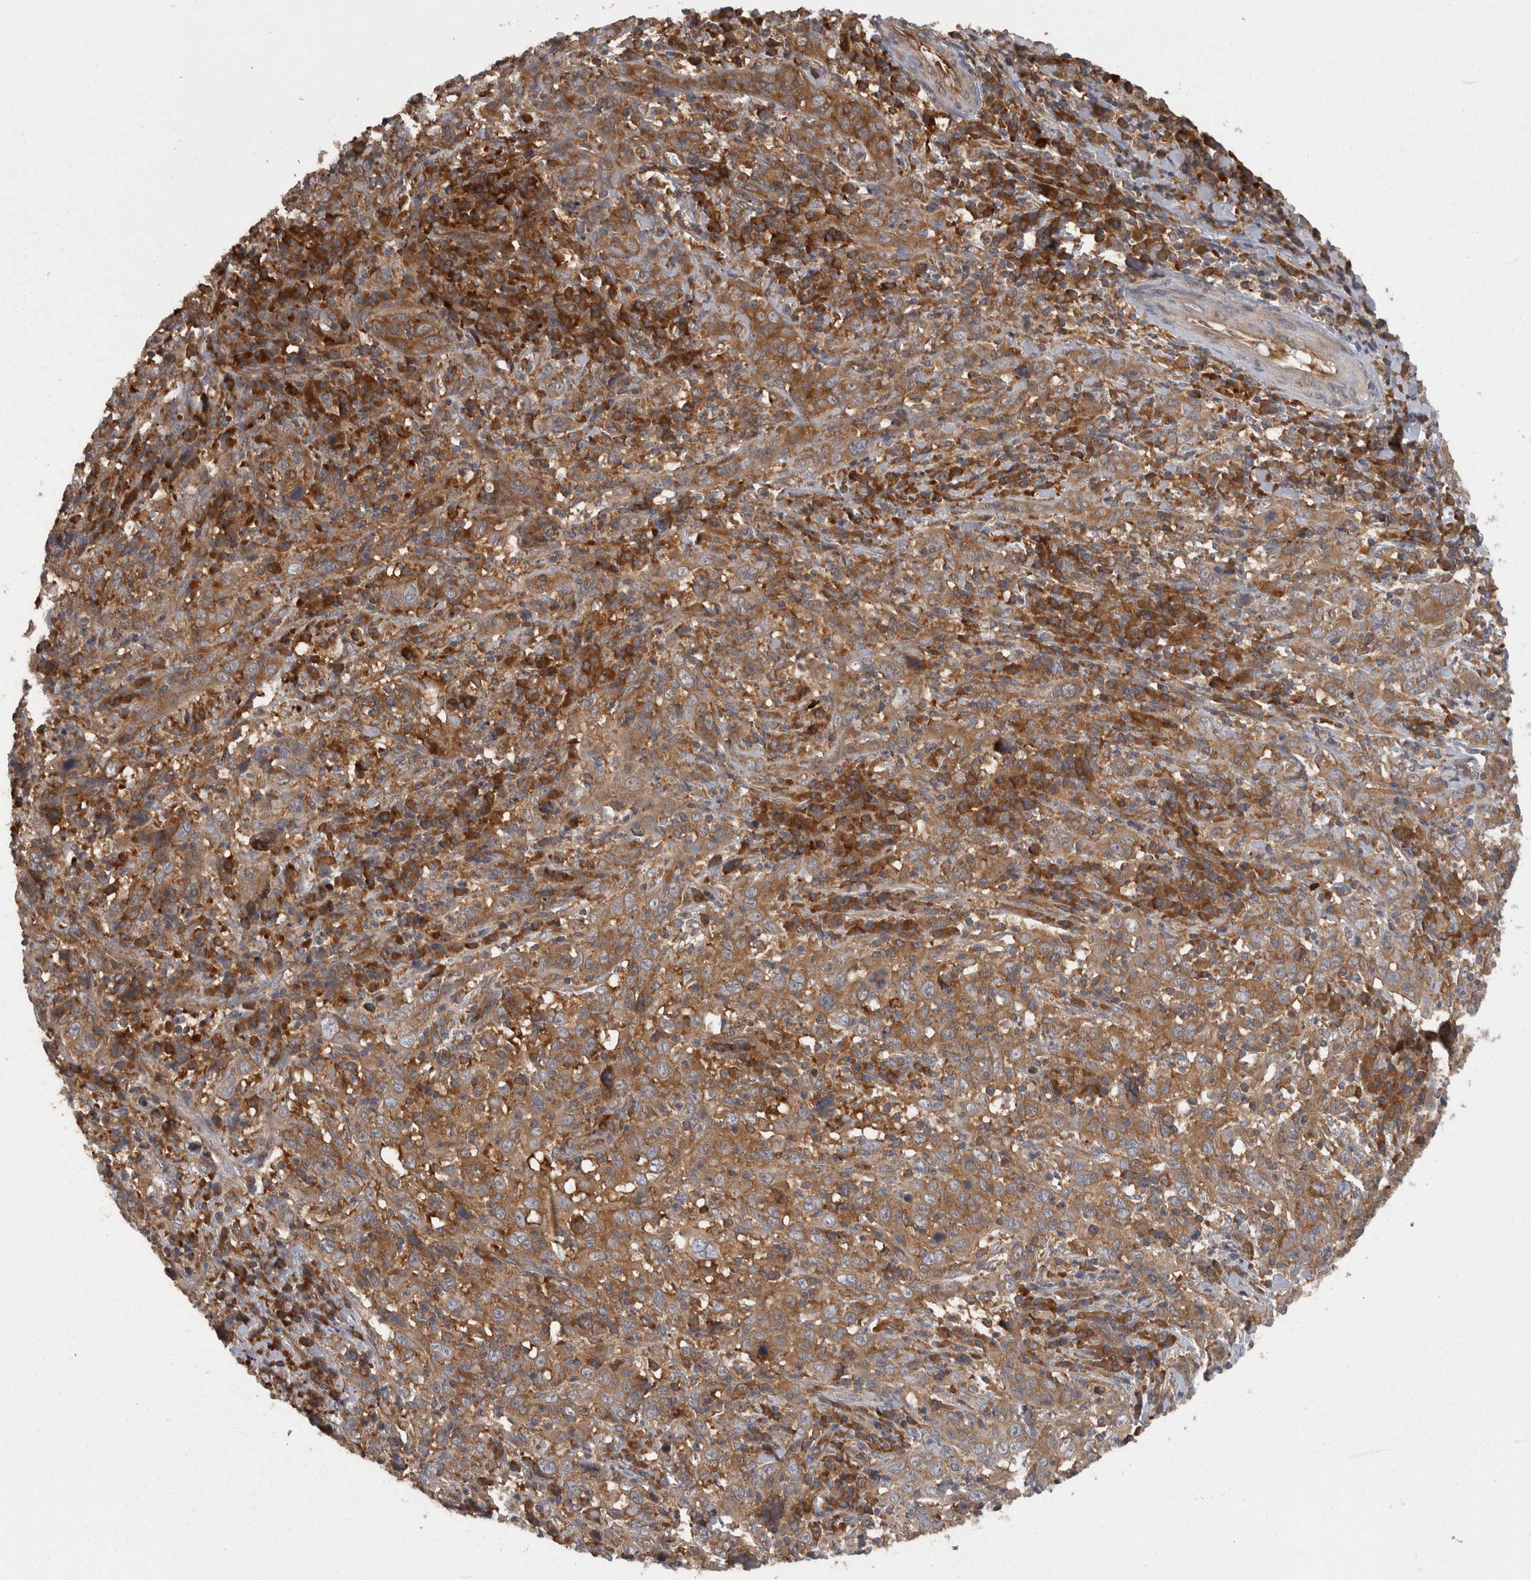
{"staining": {"intensity": "moderate", "quantity": ">75%", "location": "cytoplasmic/membranous"}, "tissue": "cervical cancer", "cell_type": "Tumor cells", "image_type": "cancer", "snomed": [{"axis": "morphology", "description": "Squamous cell carcinoma, NOS"}, {"axis": "topography", "description": "Cervix"}], "caption": "Cervical cancer was stained to show a protein in brown. There is medium levels of moderate cytoplasmic/membranous positivity in about >75% of tumor cells.", "gene": "SMCR8", "patient": {"sex": "female", "age": 46}}